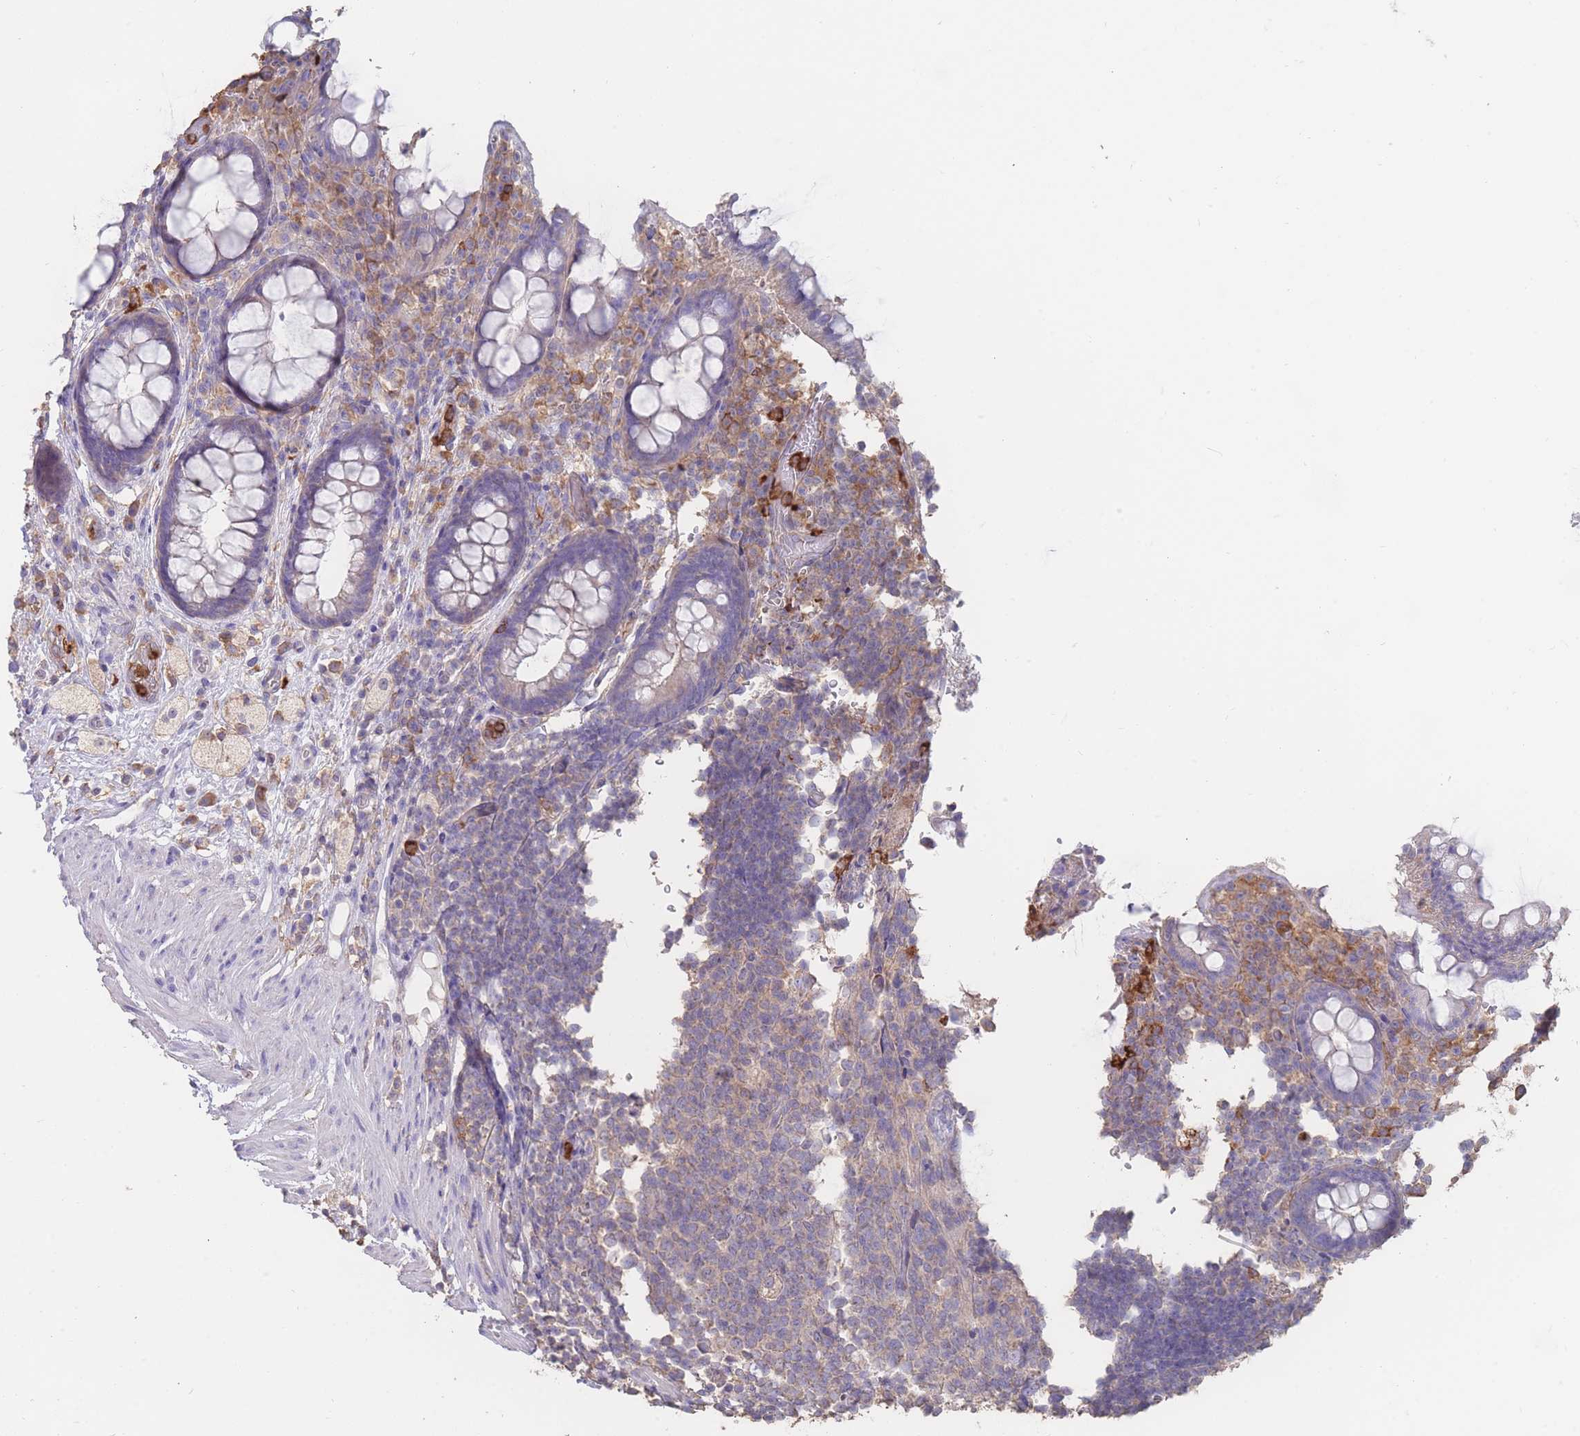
{"staining": {"intensity": "weak", "quantity": "25%-75%", "location": "cytoplasmic/membranous"}, "tissue": "rectum", "cell_type": "Glandular cells", "image_type": "normal", "snomed": [{"axis": "morphology", "description": "Normal tissue, NOS"}, {"axis": "topography", "description": "Rectum"}, {"axis": "topography", "description": "Peripheral nerve tissue"}], "caption": "Immunohistochemistry (IHC) staining of normal rectum, which shows low levels of weak cytoplasmic/membranous staining in about 25%-75% of glandular cells indicating weak cytoplasmic/membranous protein positivity. The staining was performed using DAB (brown) for protein detection and nuclei were counterstained in hematoxylin (blue).", "gene": "CLEC12A", "patient": {"sex": "female", "age": 69}}